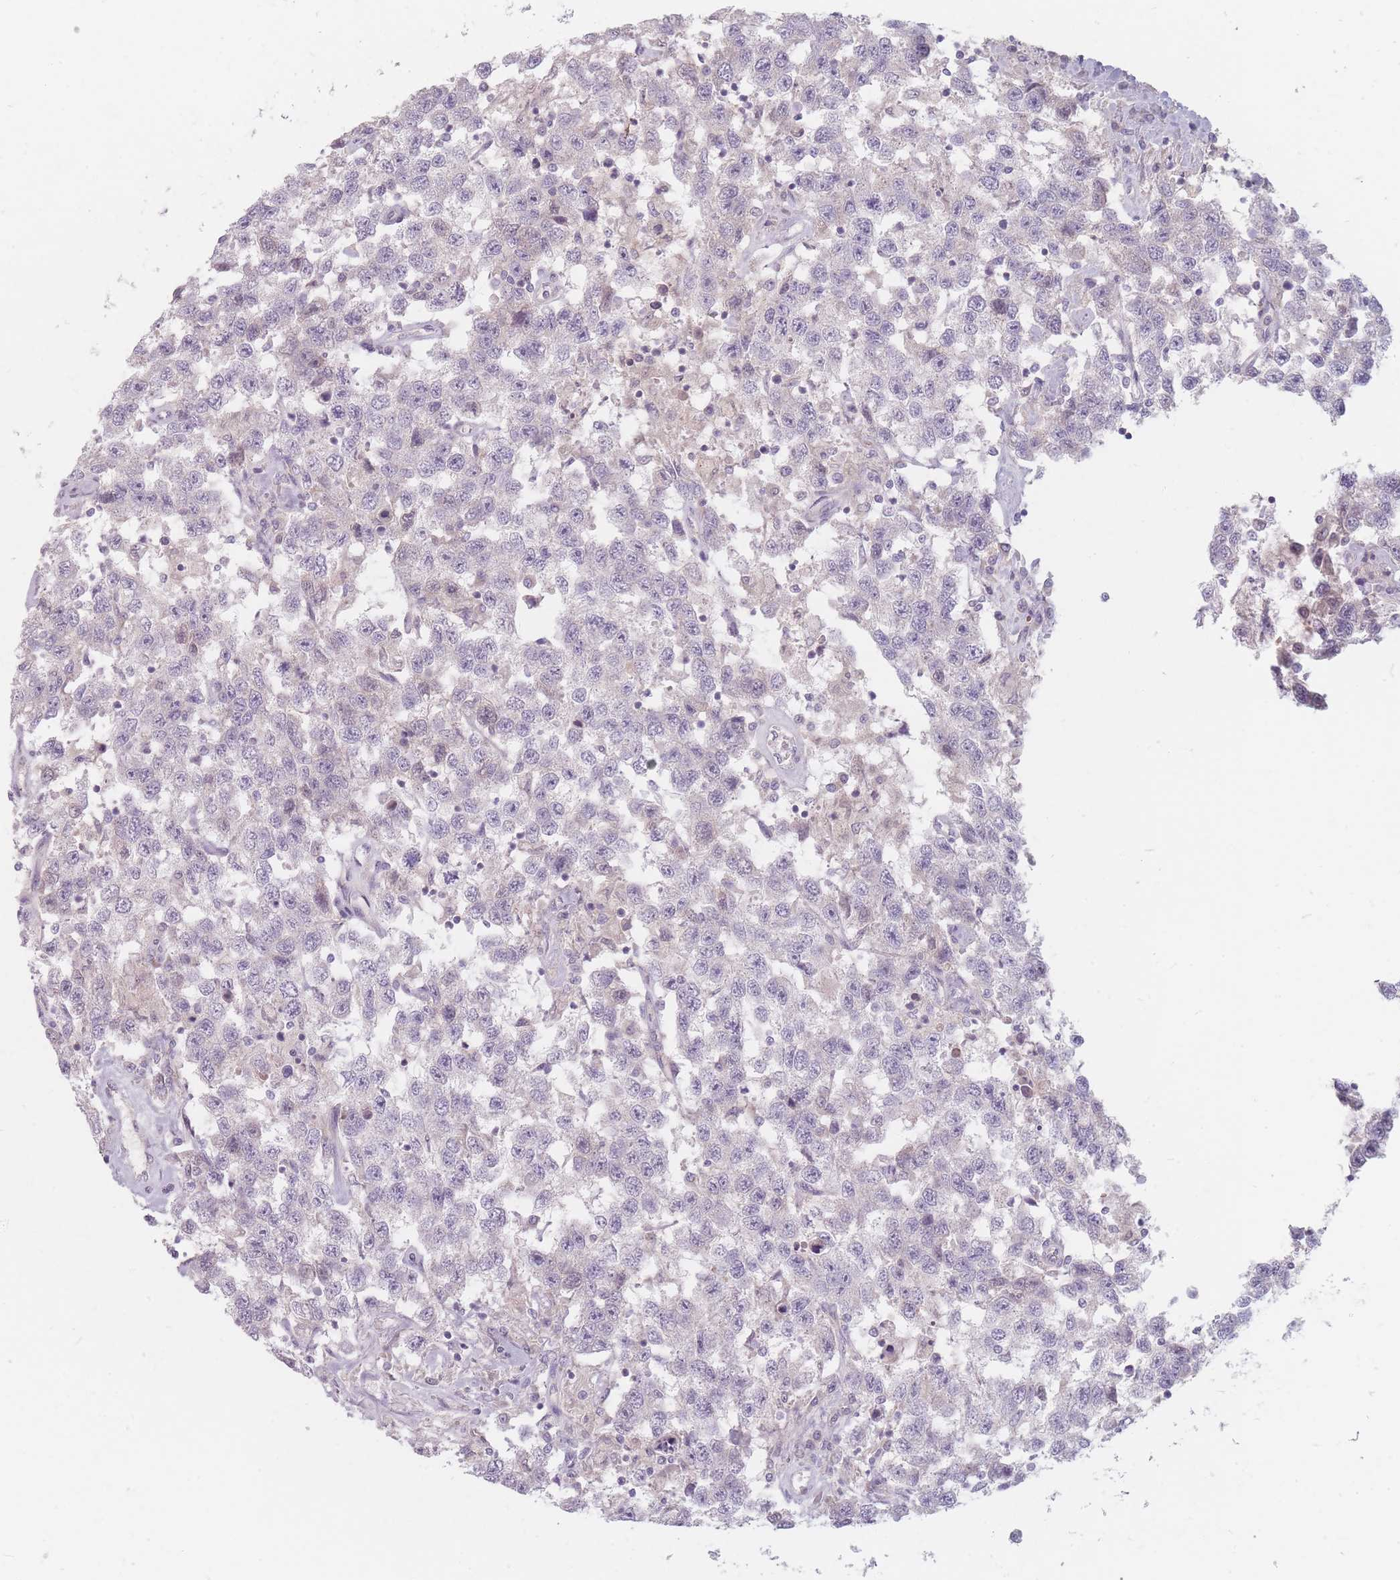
{"staining": {"intensity": "negative", "quantity": "none", "location": "none"}, "tissue": "testis cancer", "cell_type": "Tumor cells", "image_type": "cancer", "snomed": [{"axis": "morphology", "description": "Seminoma, NOS"}, {"axis": "topography", "description": "Testis"}], "caption": "High power microscopy micrograph of an immunohistochemistry photomicrograph of seminoma (testis), revealing no significant staining in tumor cells. Nuclei are stained in blue.", "gene": "CHCHD7", "patient": {"sex": "male", "age": 41}}